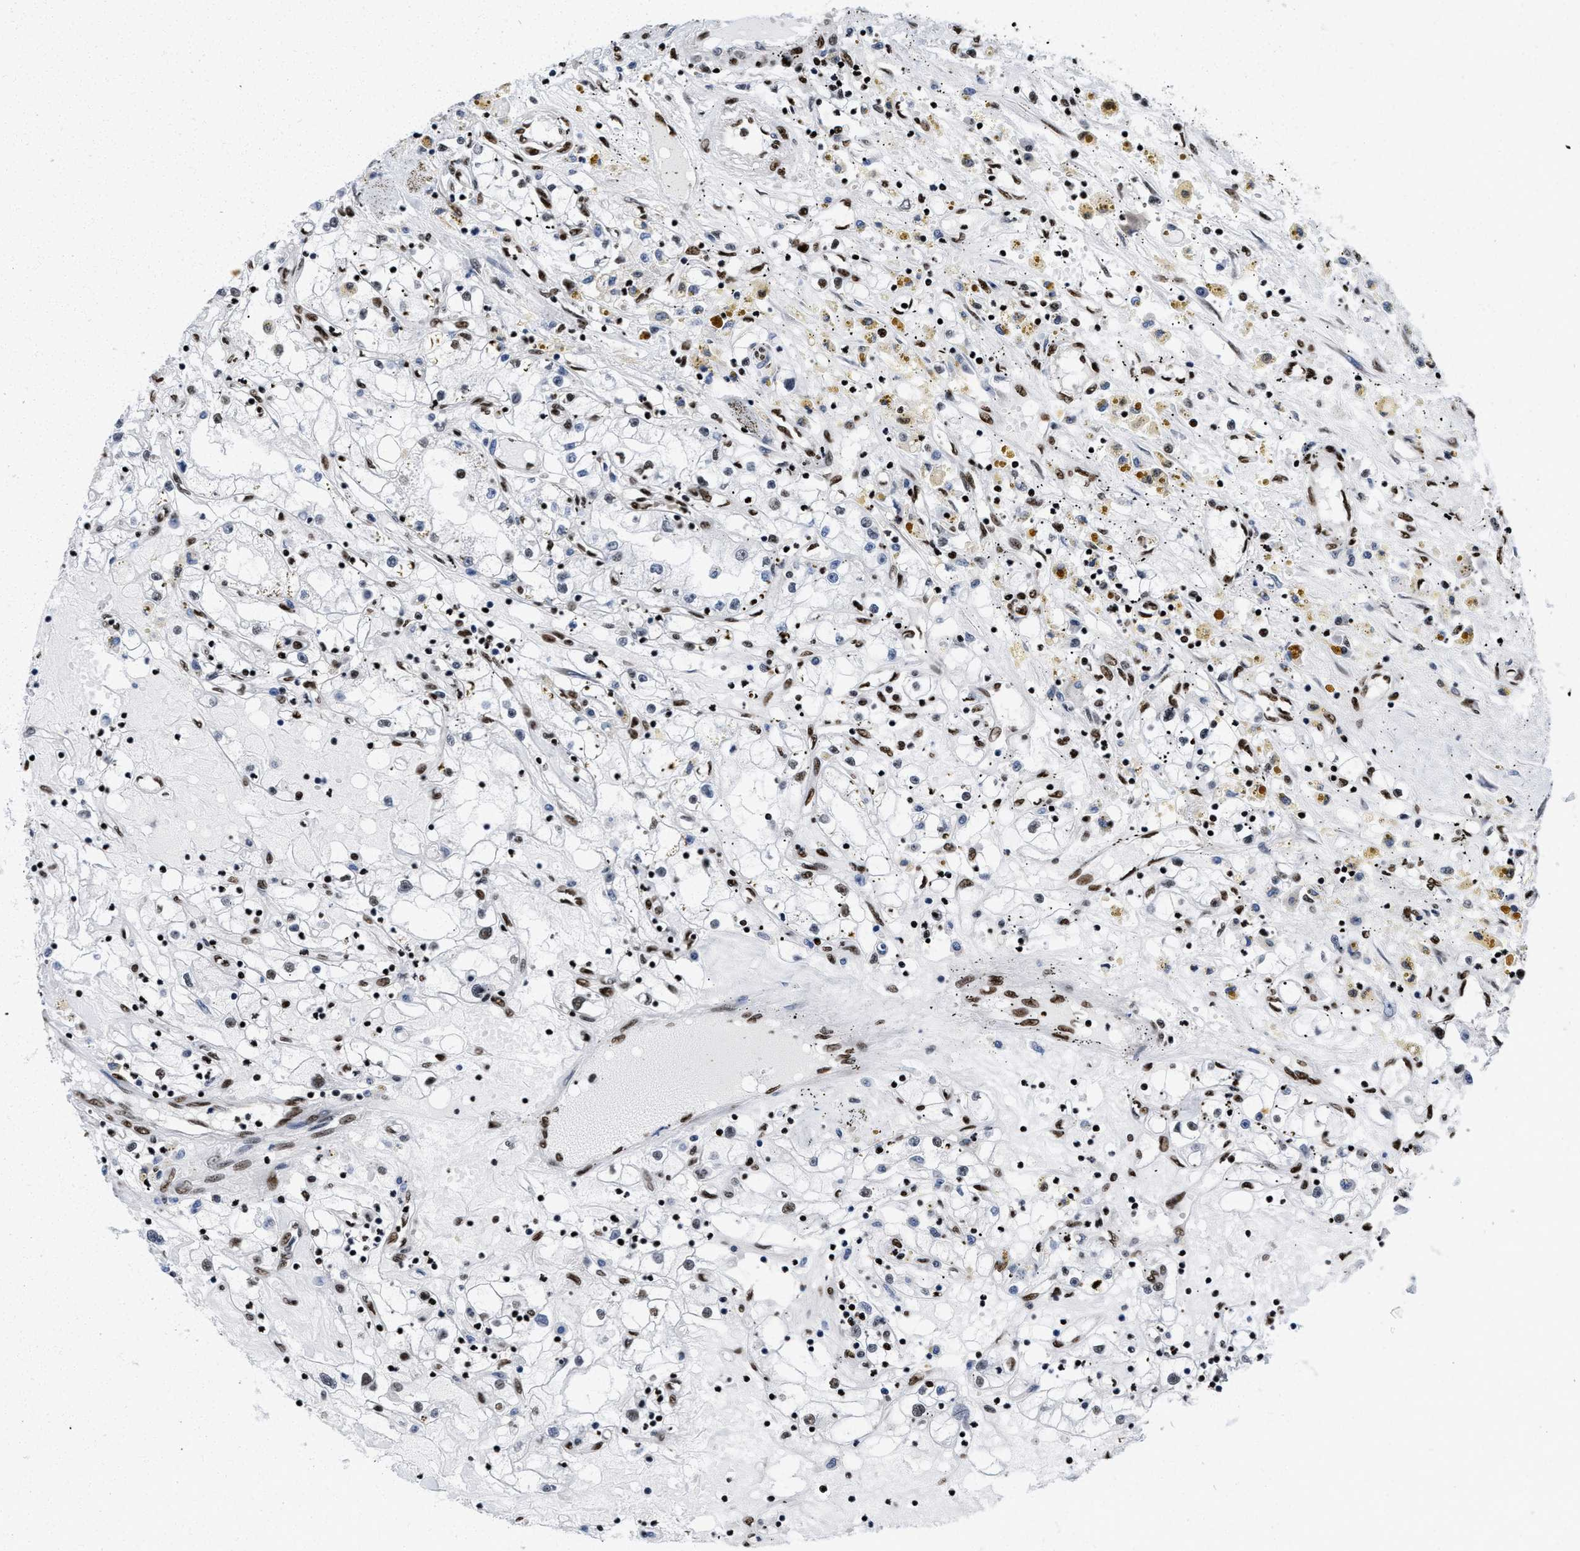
{"staining": {"intensity": "moderate", "quantity": "25%-75%", "location": "nuclear"}, "tissue": "renal cancer", "cell_type": "Tumor cells", "image_type": "cancer", "snomed": [{"axis": "morphology", "description": "Adenocarcinoma, NOS"}, {"axis": "topography", "description": "Kidney"}], "caption": "Brown immunohistochemical staining in renal adenocarcinoma displays moderate nuclear expression in about 25%-75% of tumor cells. Immunohistochemistry stains the protein of interest in brown and the nuclei are stained blue.", "gene": "CREB1", "patient": {"sex": "male", "age": 56}}